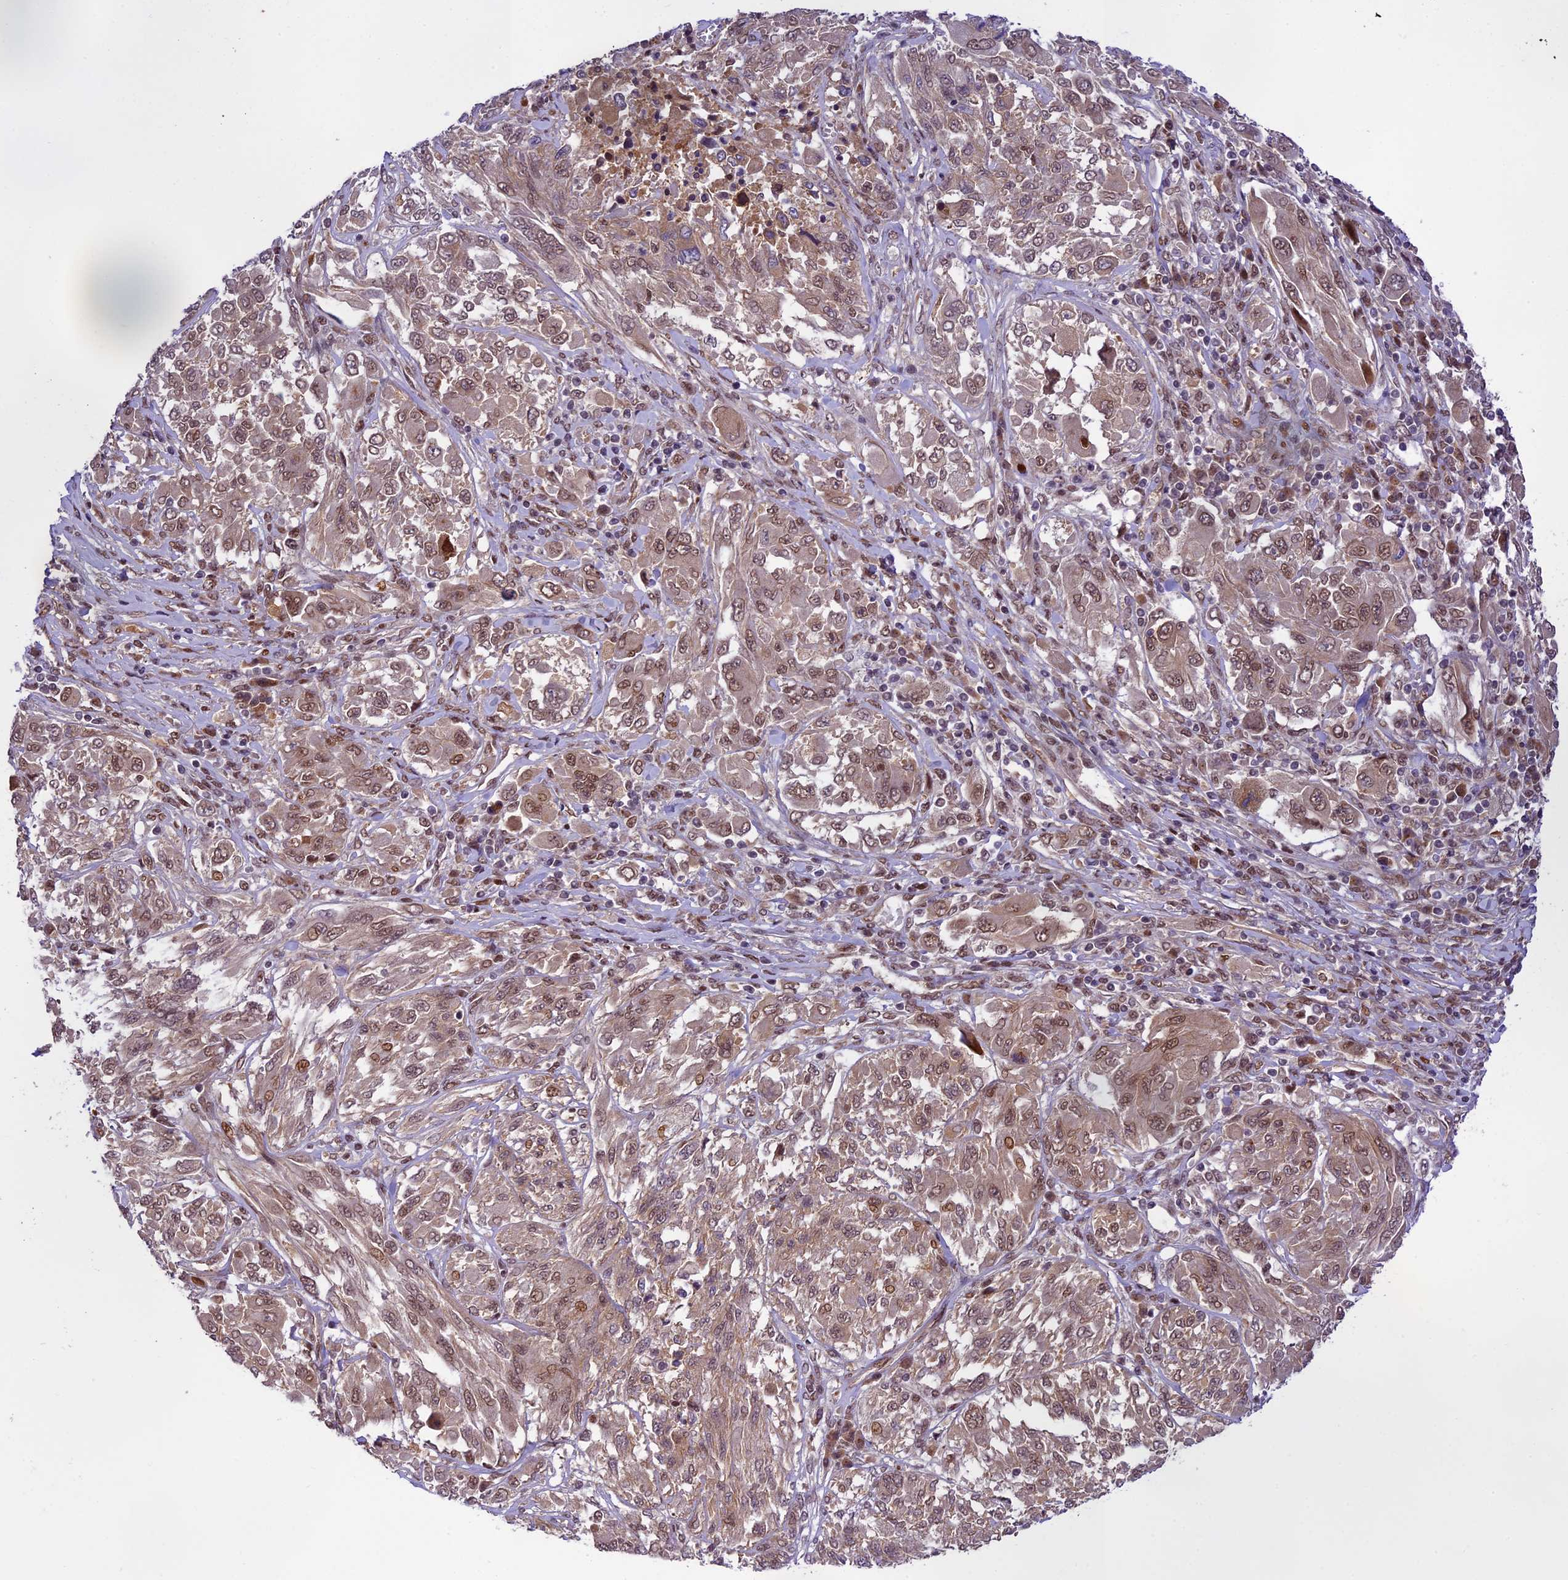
{"staining": {"intensity": "moderate", "quantity": ">75%", "location": "cytoplasmic/membranous,nuclear"}, "tissue": "melanoma", "cell_type": "Tumor cells", "image_type": "cancer", "snomed": [{"axis": "morphology", "description": "Malignant melanoma, NOS"}, {"axis": "topography", "description": "Skin"}], "caption": "Human malignant melanoma stained for a protein (brown) shows moderate cytoplasmic/membranous and nuclear positive staining in about >75% of tumor cells.", "gene": "NEK8", "patient": {"sex": "female", "age": 91}}